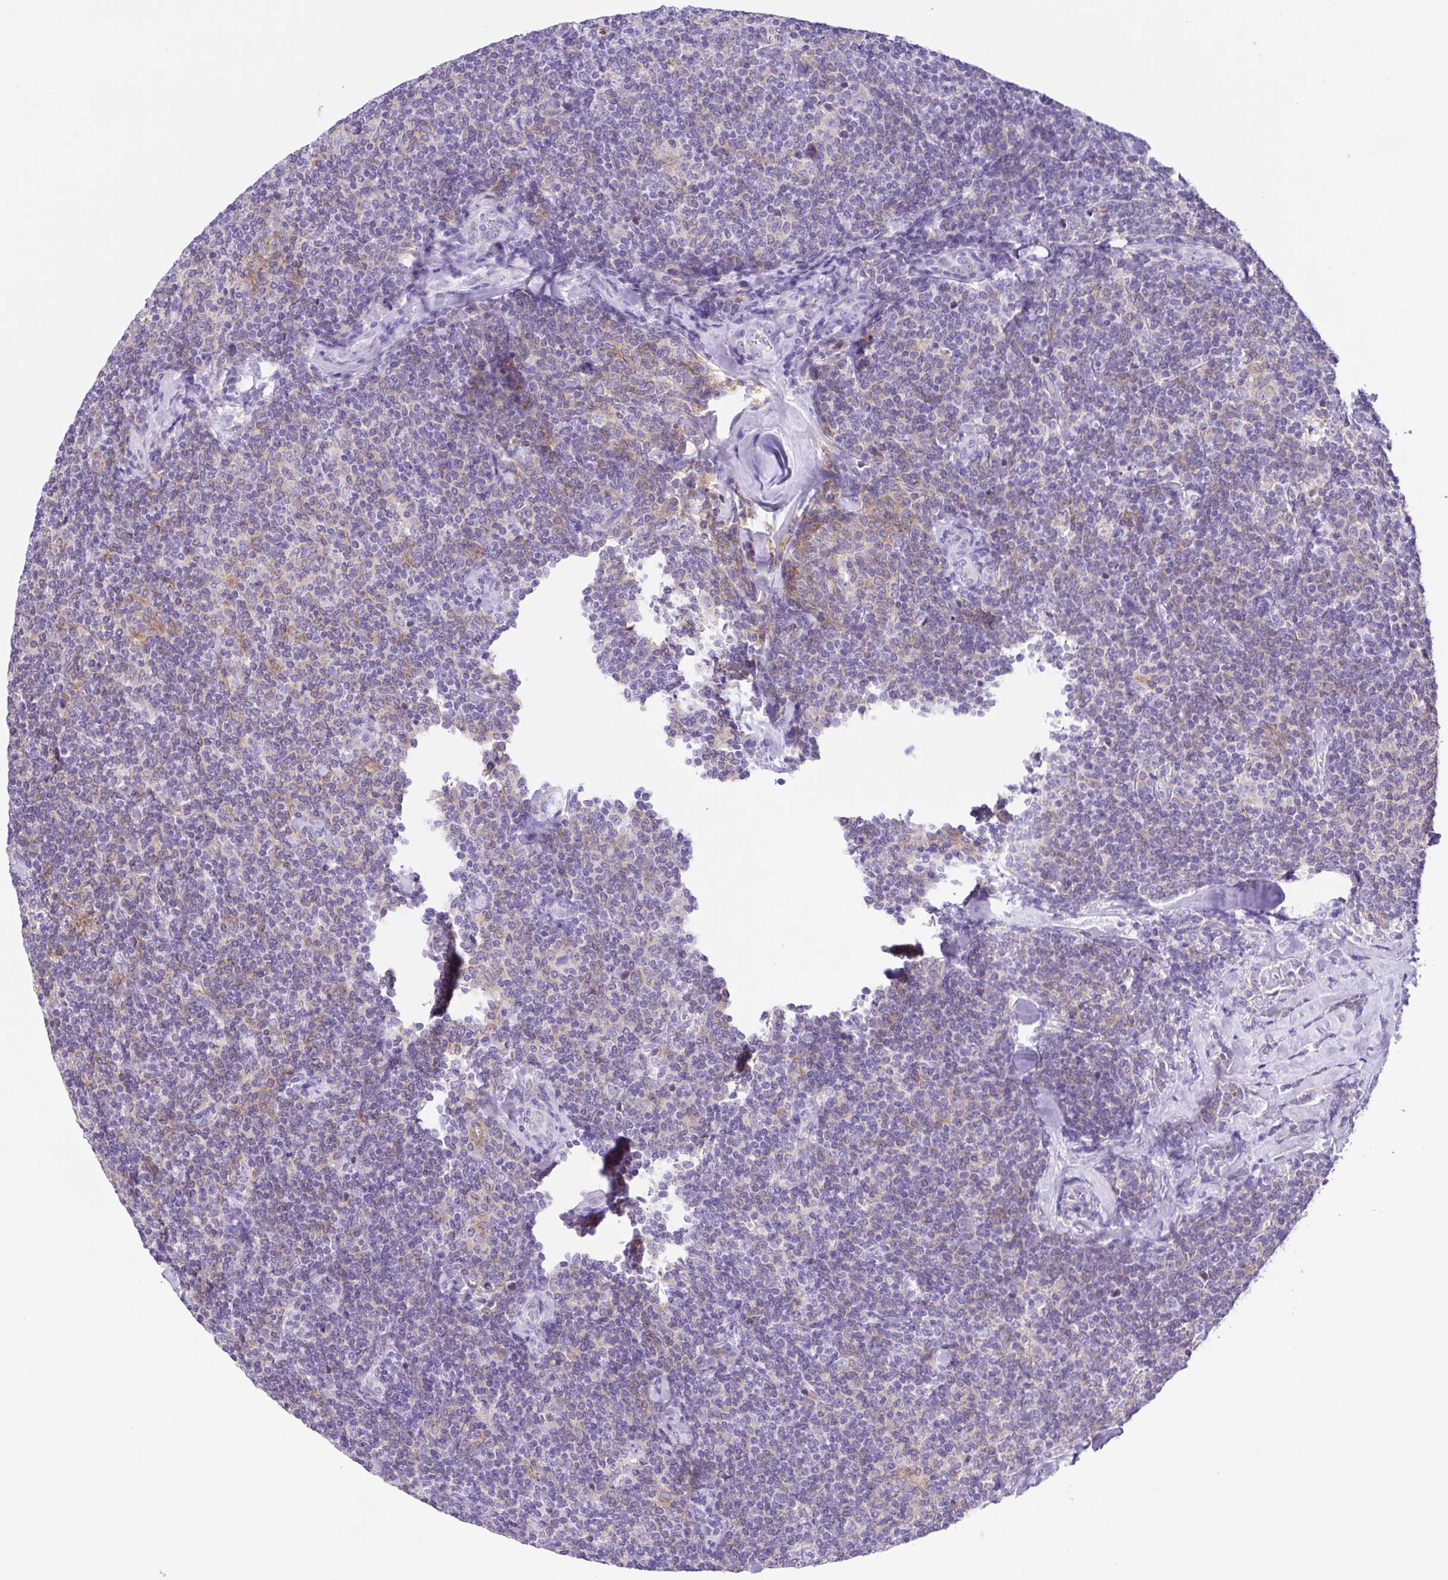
{"staining": {"intensity": "negative", "quantity": "none", "location": "none"}, "tissue": "lymphoma", "cell_type": "Tumor cells", "image_type": "cancer", "snomed": [{"axis": "morphology", "description": "Malignant lymphoma, non-Hodgkin's type, Low grade"}, {"axis": "topography", "description": "Lymph node"}], "caption": "Image shows no protein positivity in tumor cells of low-grade malignant lymphoma, non-Hodgkin's type tissue.", "gene": "CD72", "patient": {"sex": "female", "age": 56}}